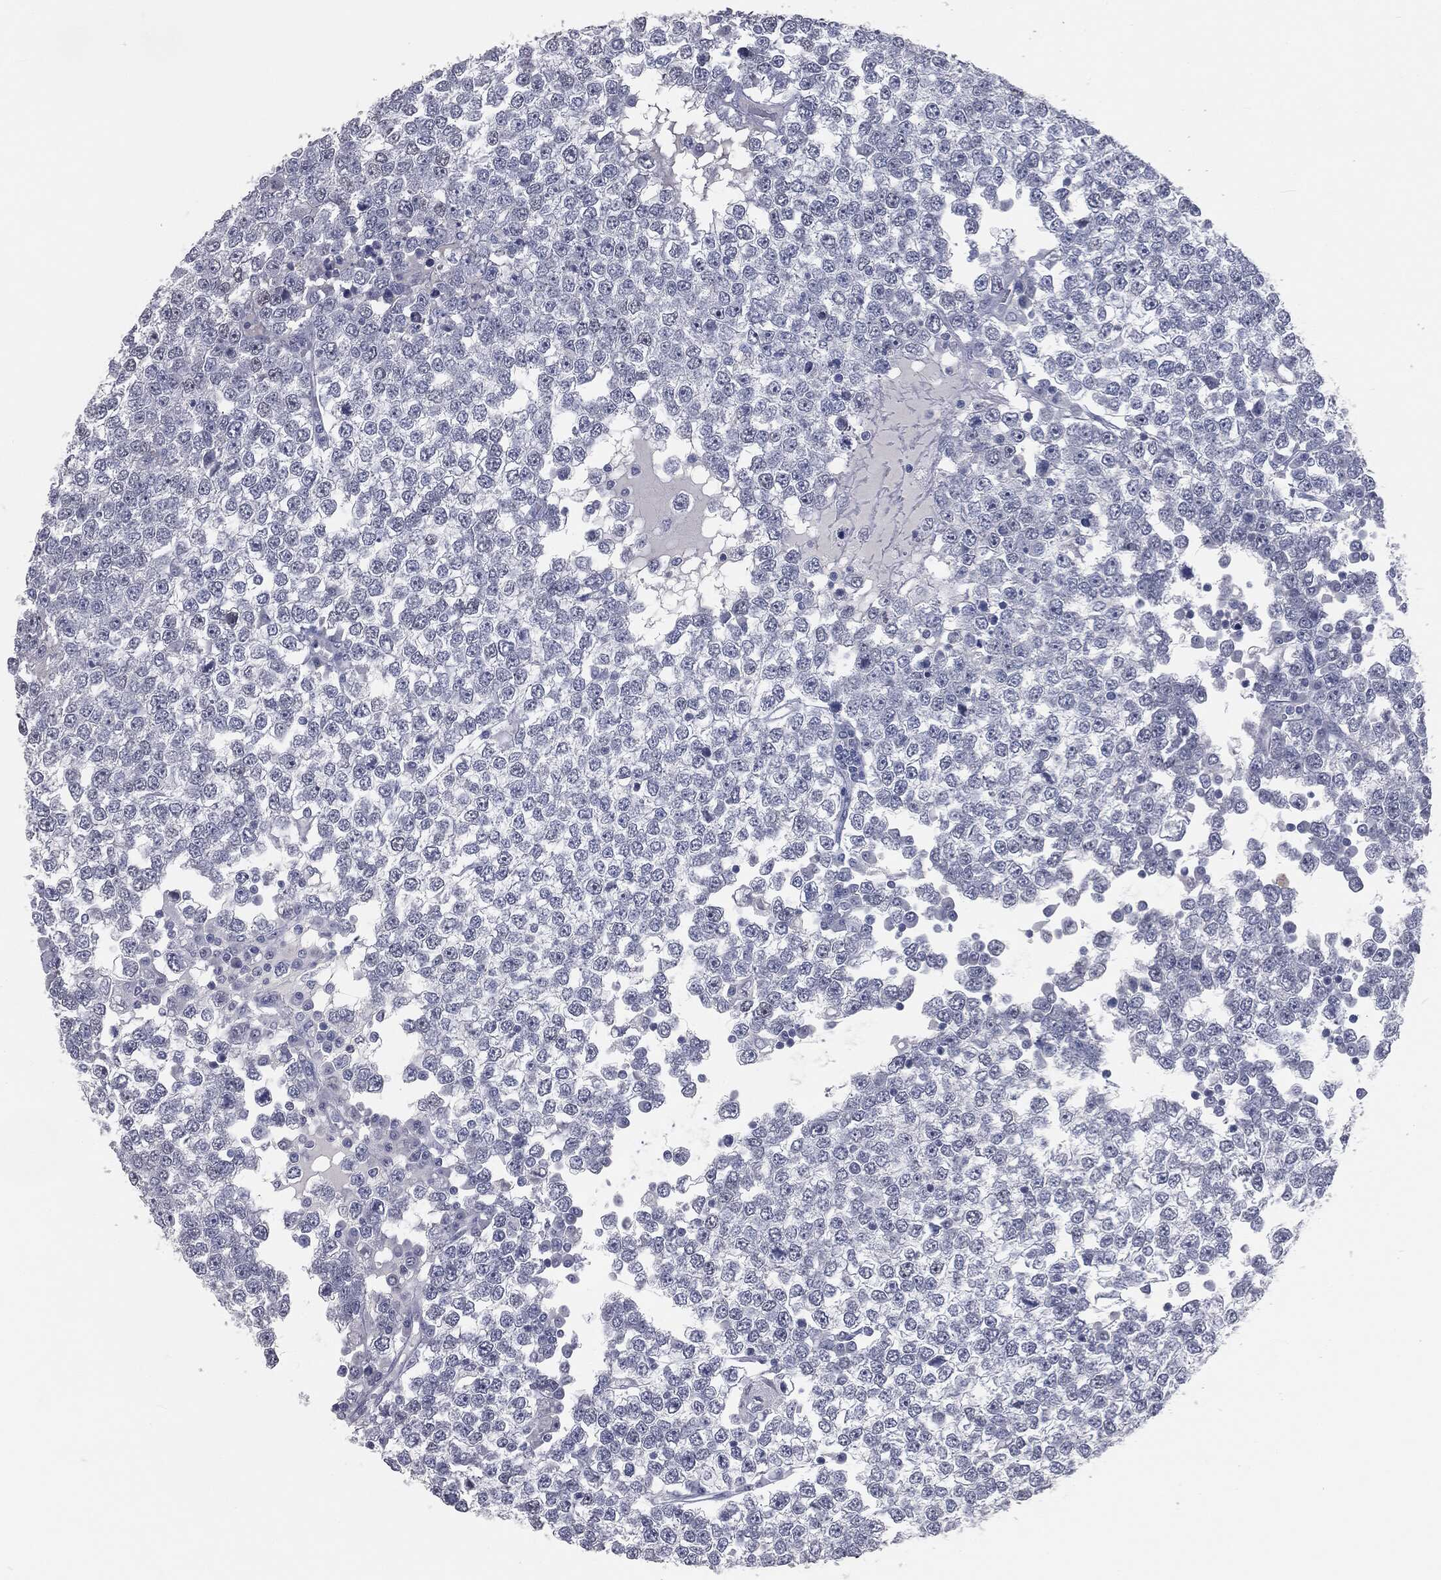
{"staining": {"intensity": "negative", "quantity": "none", "location": "none"}, "tissue": "testis cancer", "cell_type": "Tumor cells", "image_type": "cancer", "snomed": [{"axis": "morphology", "description": "Seminoma, NOS"}, {"axis": "topography", "description": "Testis"}], "caption": "Tumor cells show no significant protein staining in seminoma (testis).", "gene": "PRAME", "patient": {"sex": "male", "age": 65}}